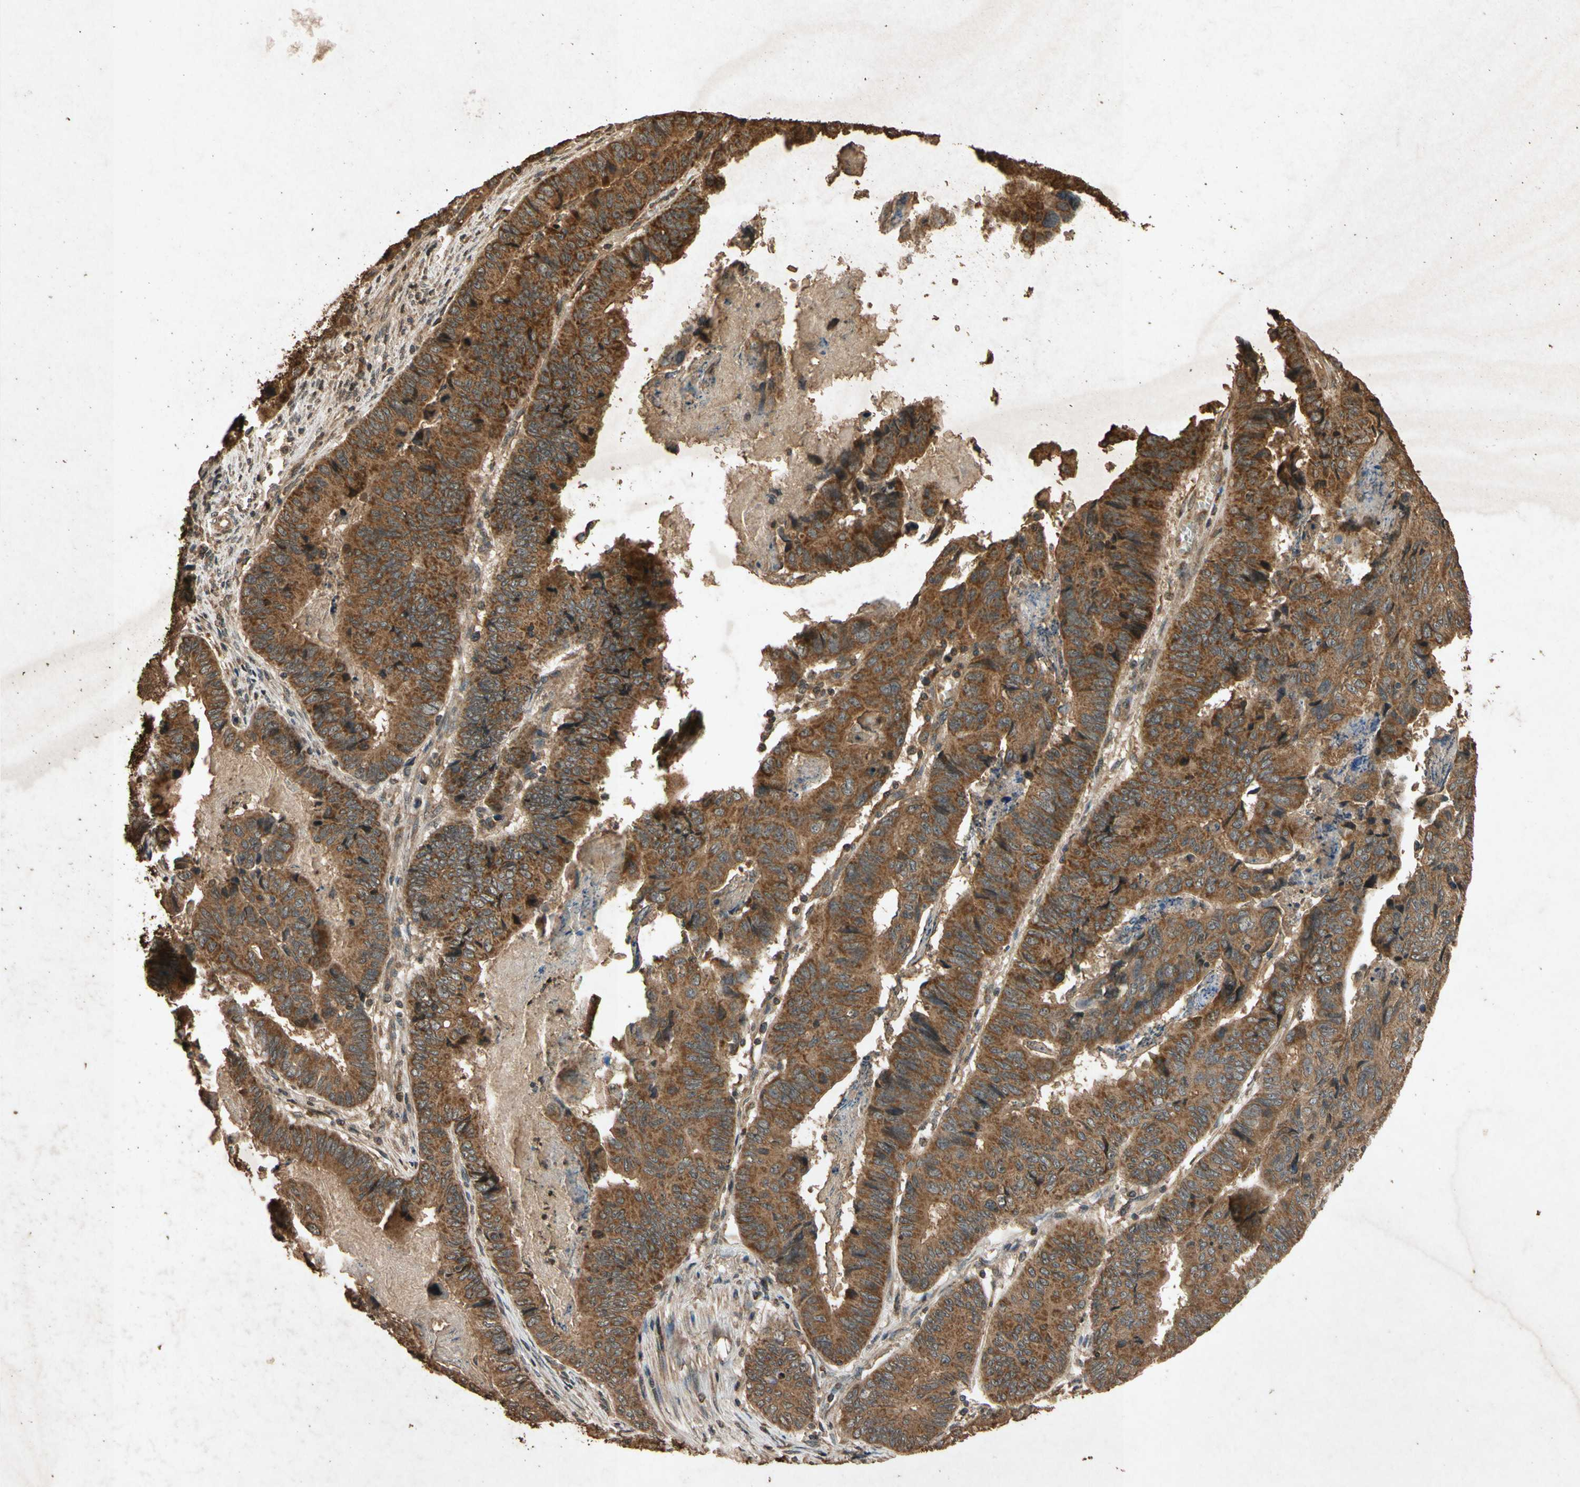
{"staining": {"intensity": "strong", "quantity": ">75%", "location": "cytoplasmic/membranous"}, "tissue": "stomach cancer", "cell_type": "Tumor cells", "image_type": "cancer", "snomed": [{"axis": "morphology", "description": "Adenocarcinoma, NOS"}, {"axis": "topography", "description": "Stomach, lower"}], "caption": "Protein analysis of adenocarcinoma (stomach) tissue demonstrates strong cytoplasmic/membranous staining in approximately >75% of tumor cells.", "gene": "TXN2", "patient": {"sex": "male", "age": 77}}